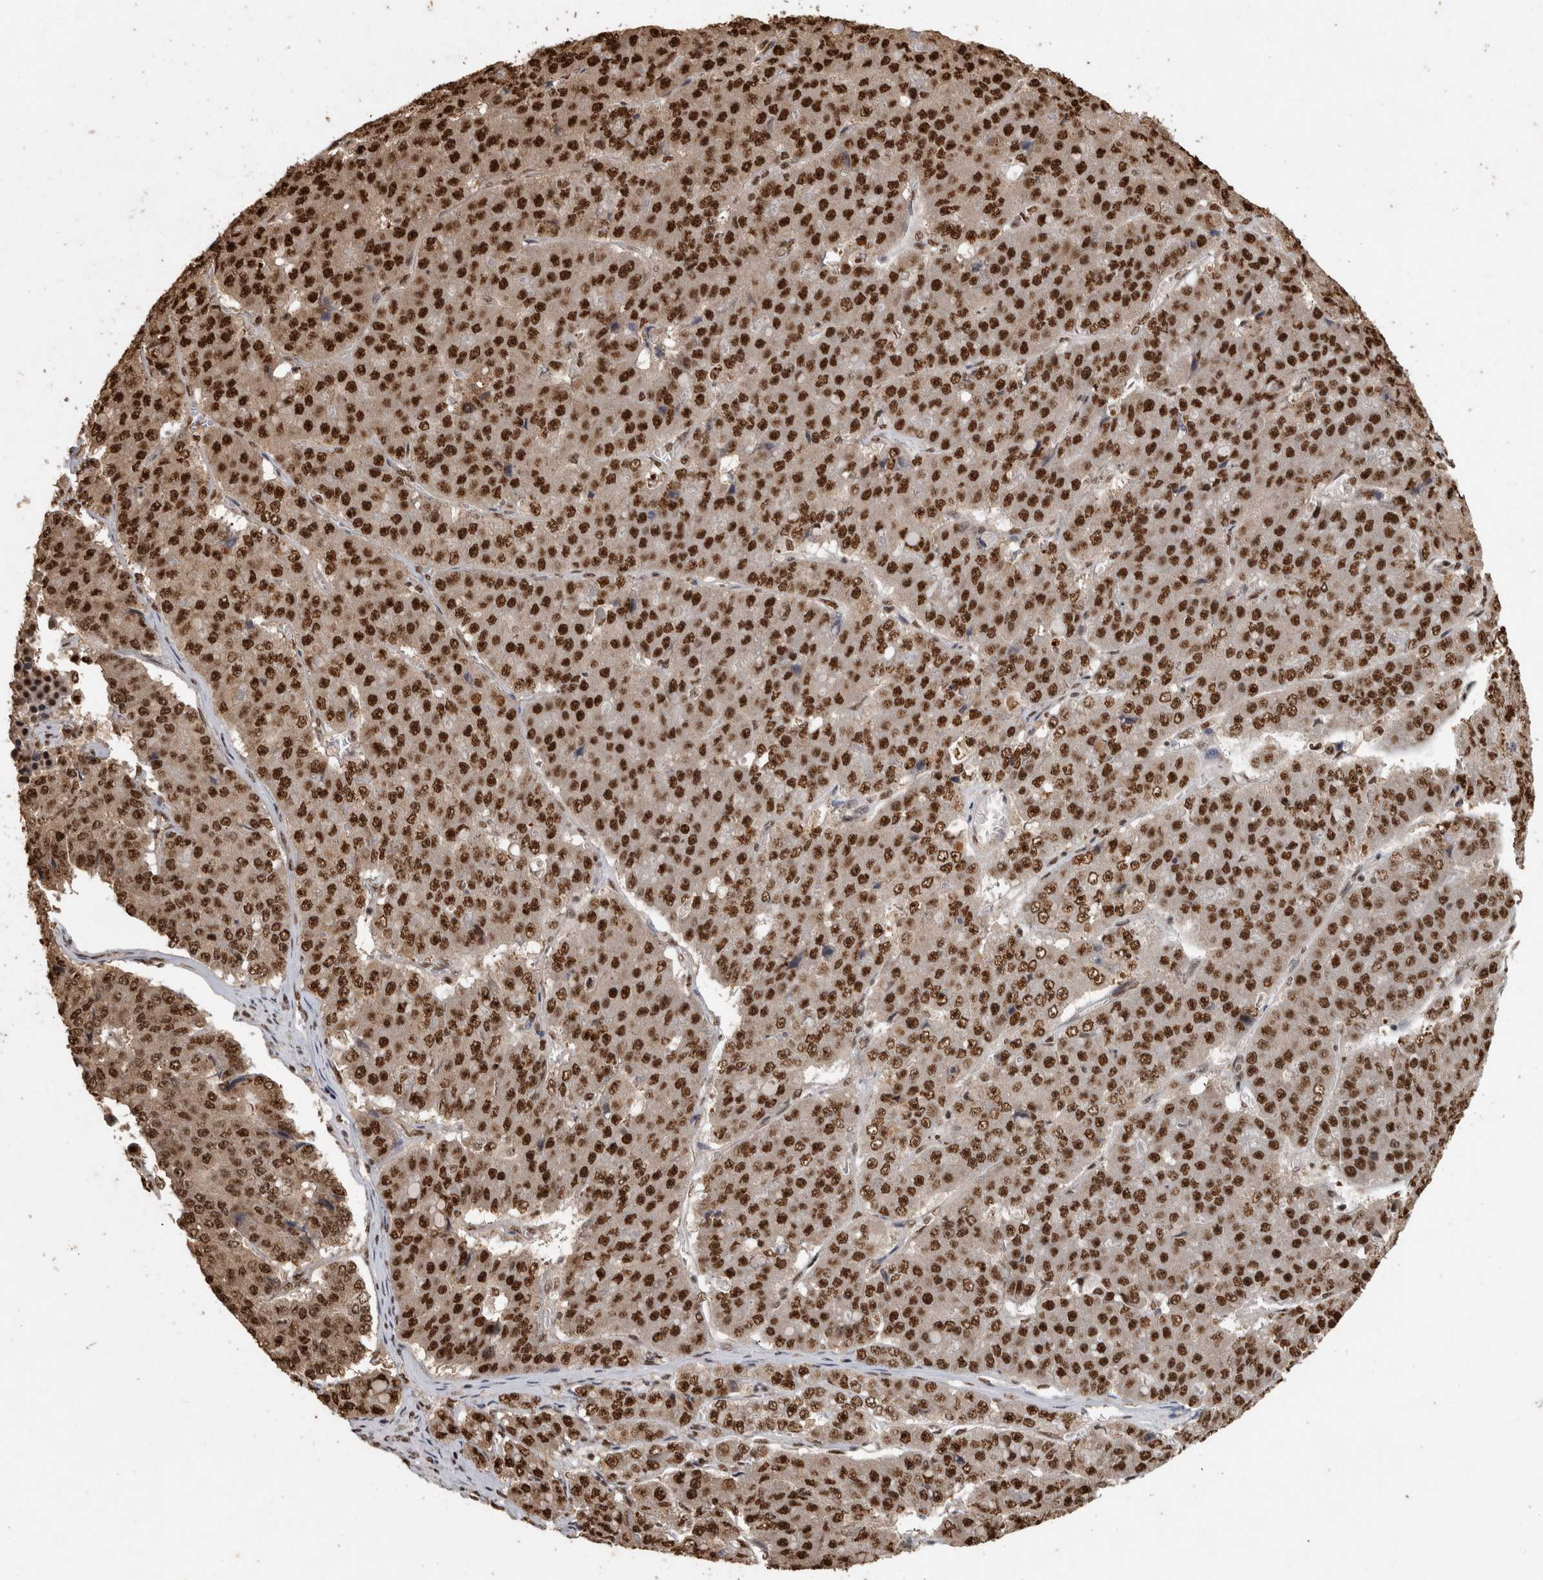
{"staining": {"intensity": "strong", "quantity": ">75%", "location": "nuclear"}, "tissue": "pancreatic cancer", "cell_type": "Tumor cells", "image_type": "cancer", "snomed": [{"axis": "morphology", "description": "Adenocarcinoma, NOS"}, {"axis": "topography", "description": "Pancreas"}], "caption": "Strong nuclear protein expression is identified in about >75% of tumor cells in pancreatic cancer. Immunohistochemistry stains the protein in brown and the nuclei are stained blue.", "gene": "RAD50", "patient": {"sex": "male", "age": 50}}